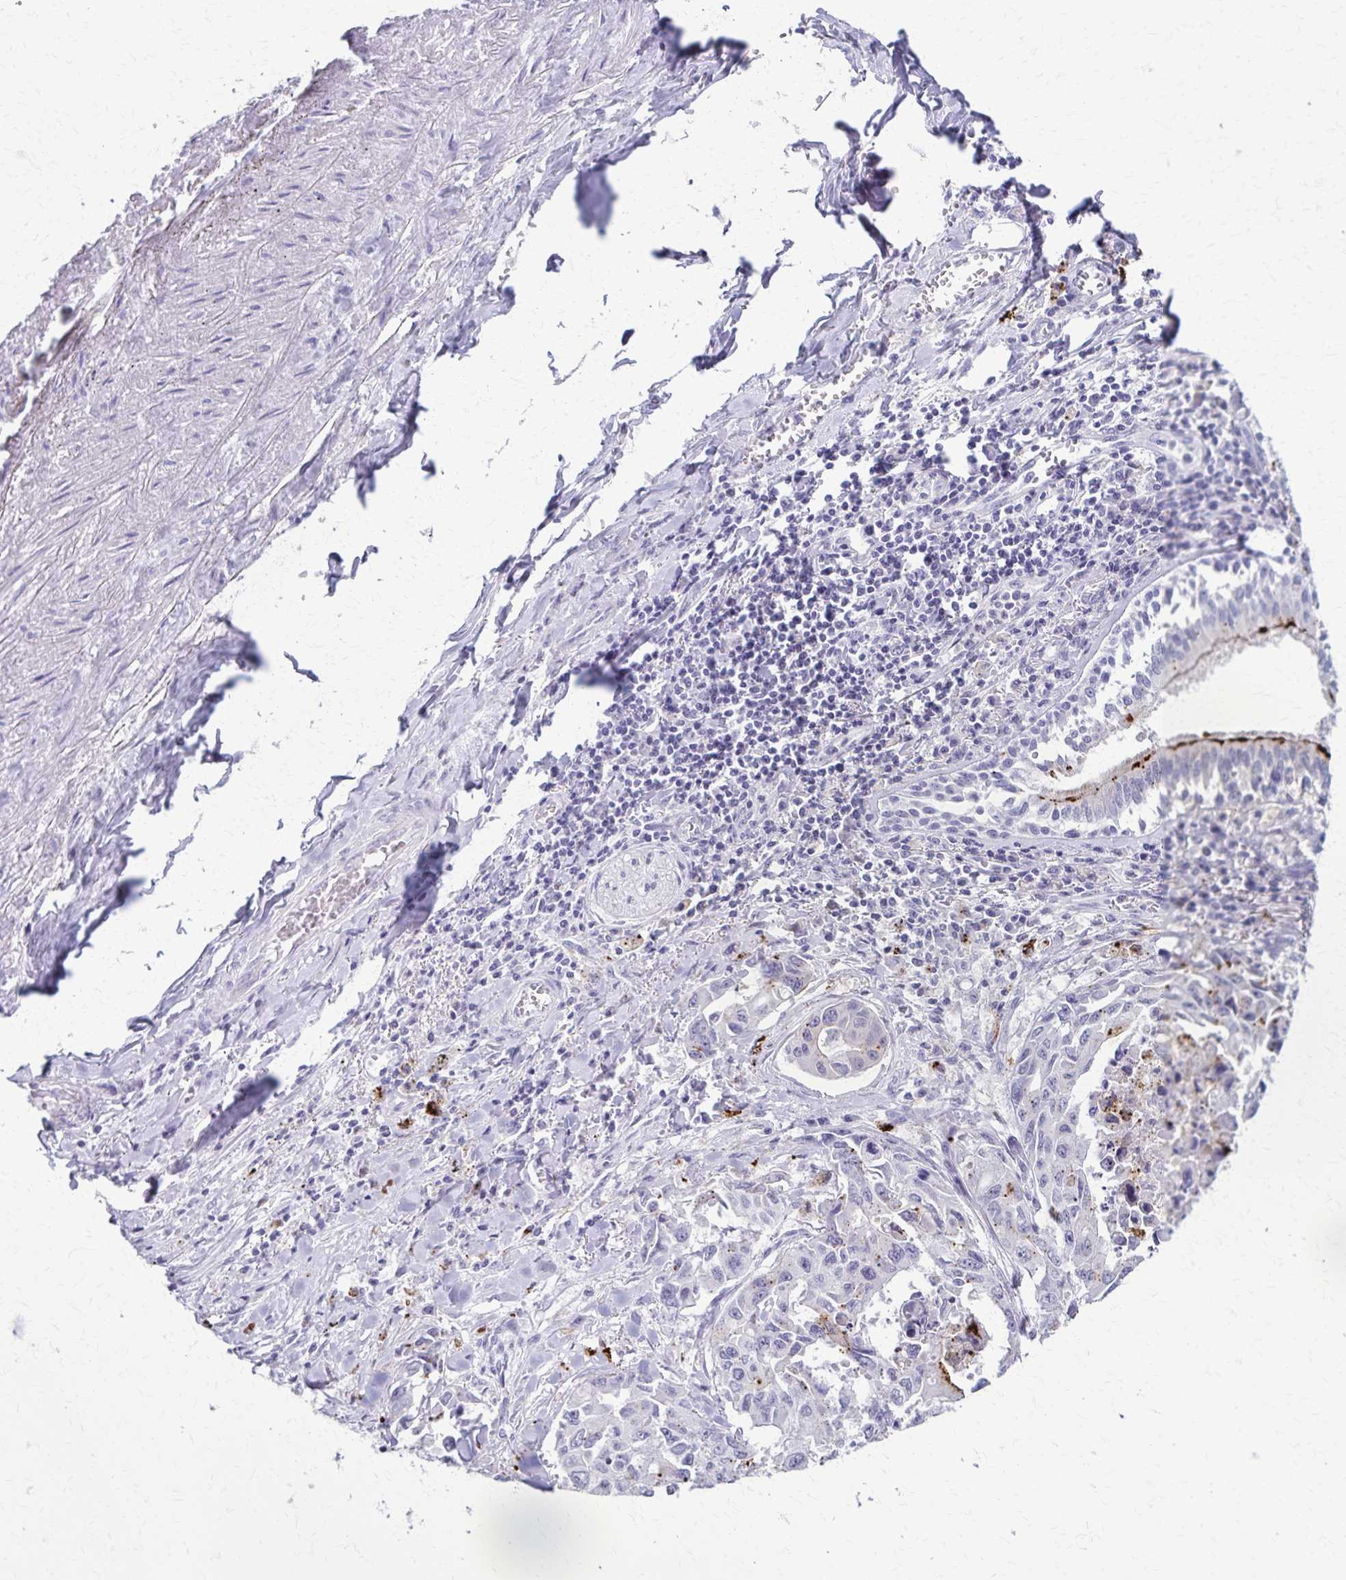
{"staining": {"intensity": "strong", "quantity": "<25%", "location": "cytoplasmic/membranous"}, "tissue": "lung cancer", "cell_type": "Tumor cells", "image_type": "cancer", "snomed": [{"axis": "morphology", "description": "Adenocarcinoma, NOS"}, {"axis": "topography", "description": "Lung"}], "caption": "An image of lung cancer stained for a protein demonstrates strong cytoplasmic/membranous brown staining in tumor cells.", "gene": "TMEM60", "patient": {"sex": "male", "age": 64}}